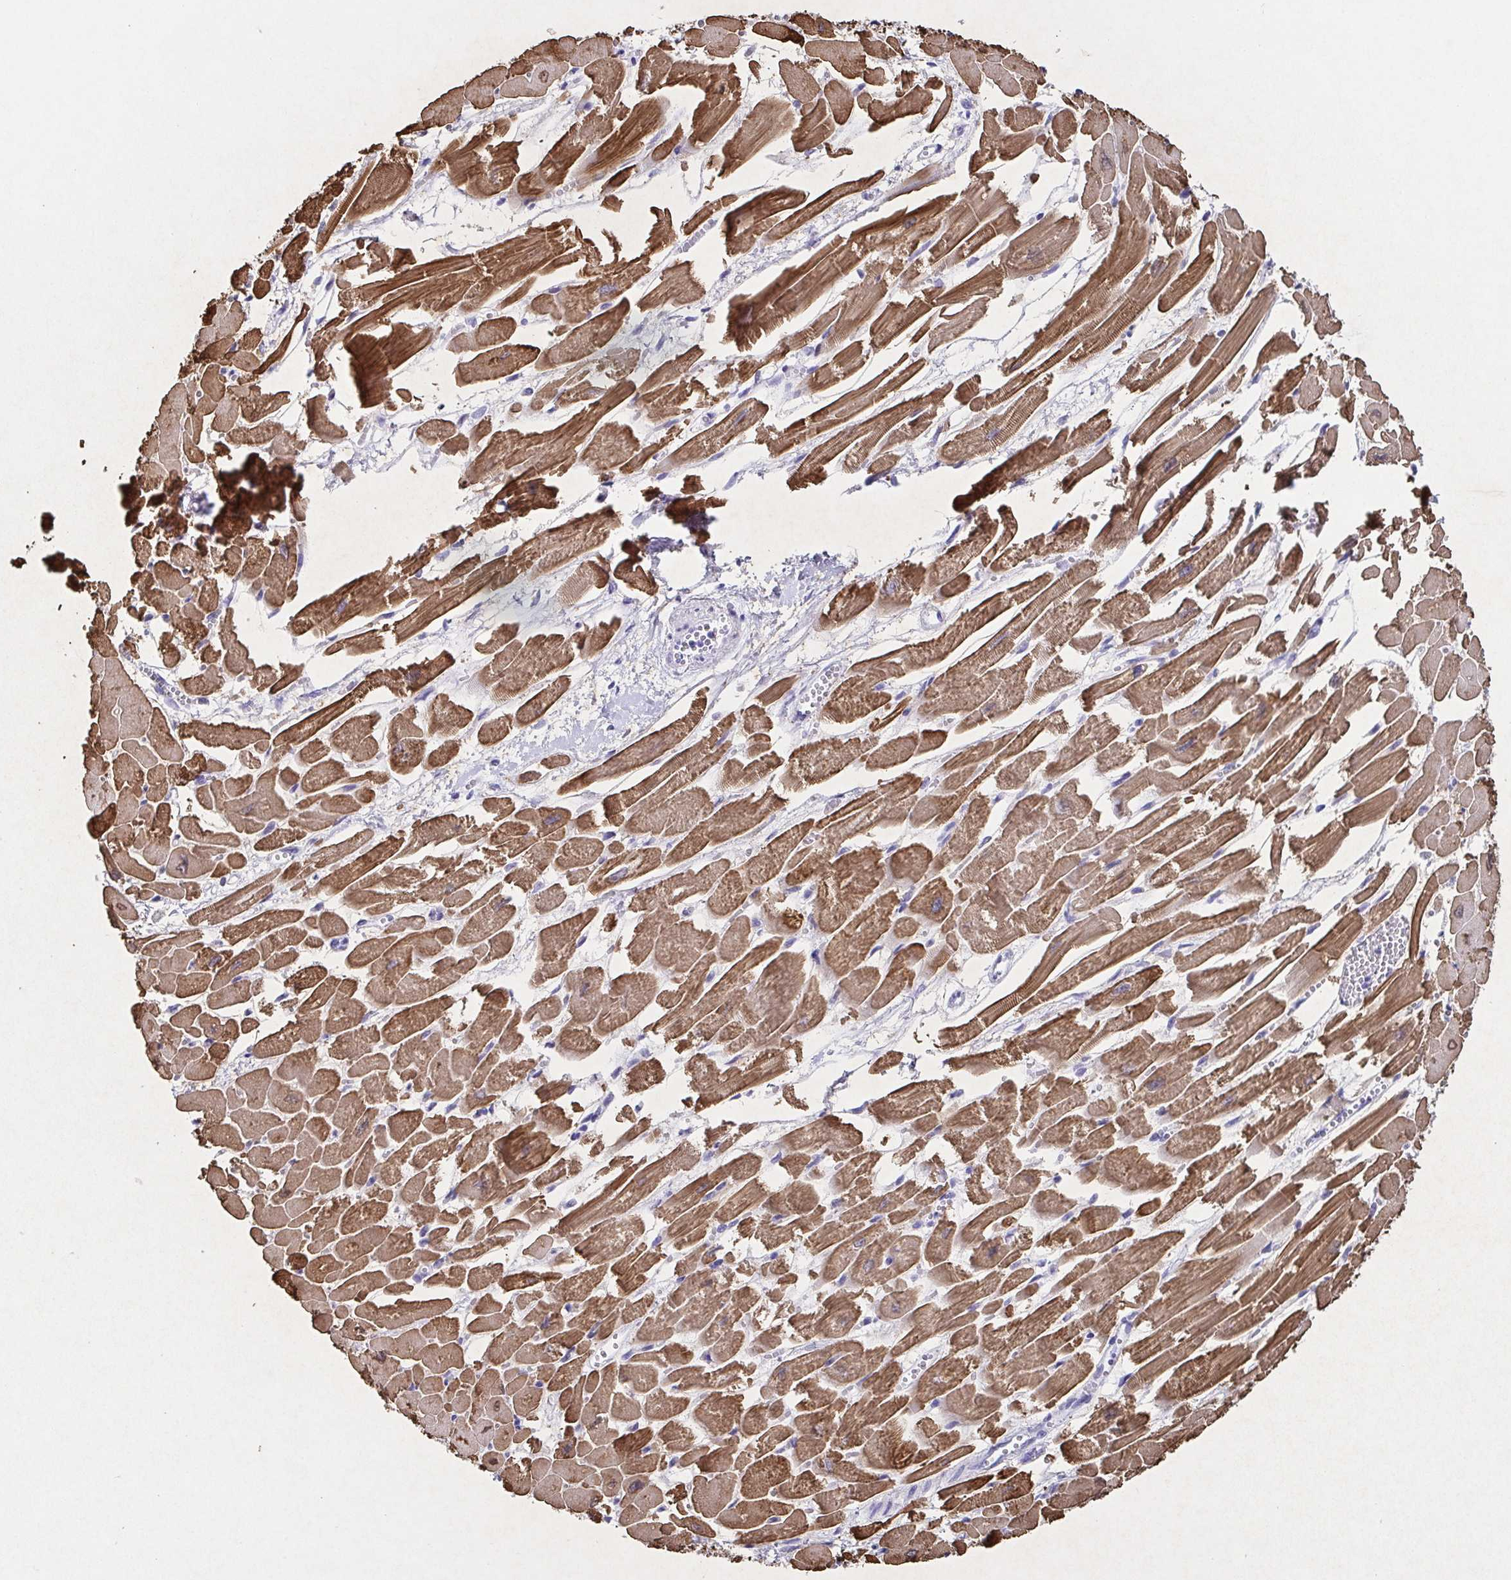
{"staining": {"intensity": "strong", "quantity": ">75%", "location": "cytoplasmic/membranous"}, "tissue": "heart muscle", "cell_type": "Cardiomyocytes", "image_type": "normal", "snomed": [{"axis": "morphology", "description": "Normal tissue, NOS"}, {"axis": "topography", "description": "Heart"}], "caption": "Immunohistochemistry (IHC) photomicrograph of benign heart muscle stained for a protein (brown), which reveals high levels of strong cytoplasmic/membranous positivity in approximately >75% of cardiomyocytes.", "gene": "TNNT2", "patient": {"sex": "female", "age": 52}}